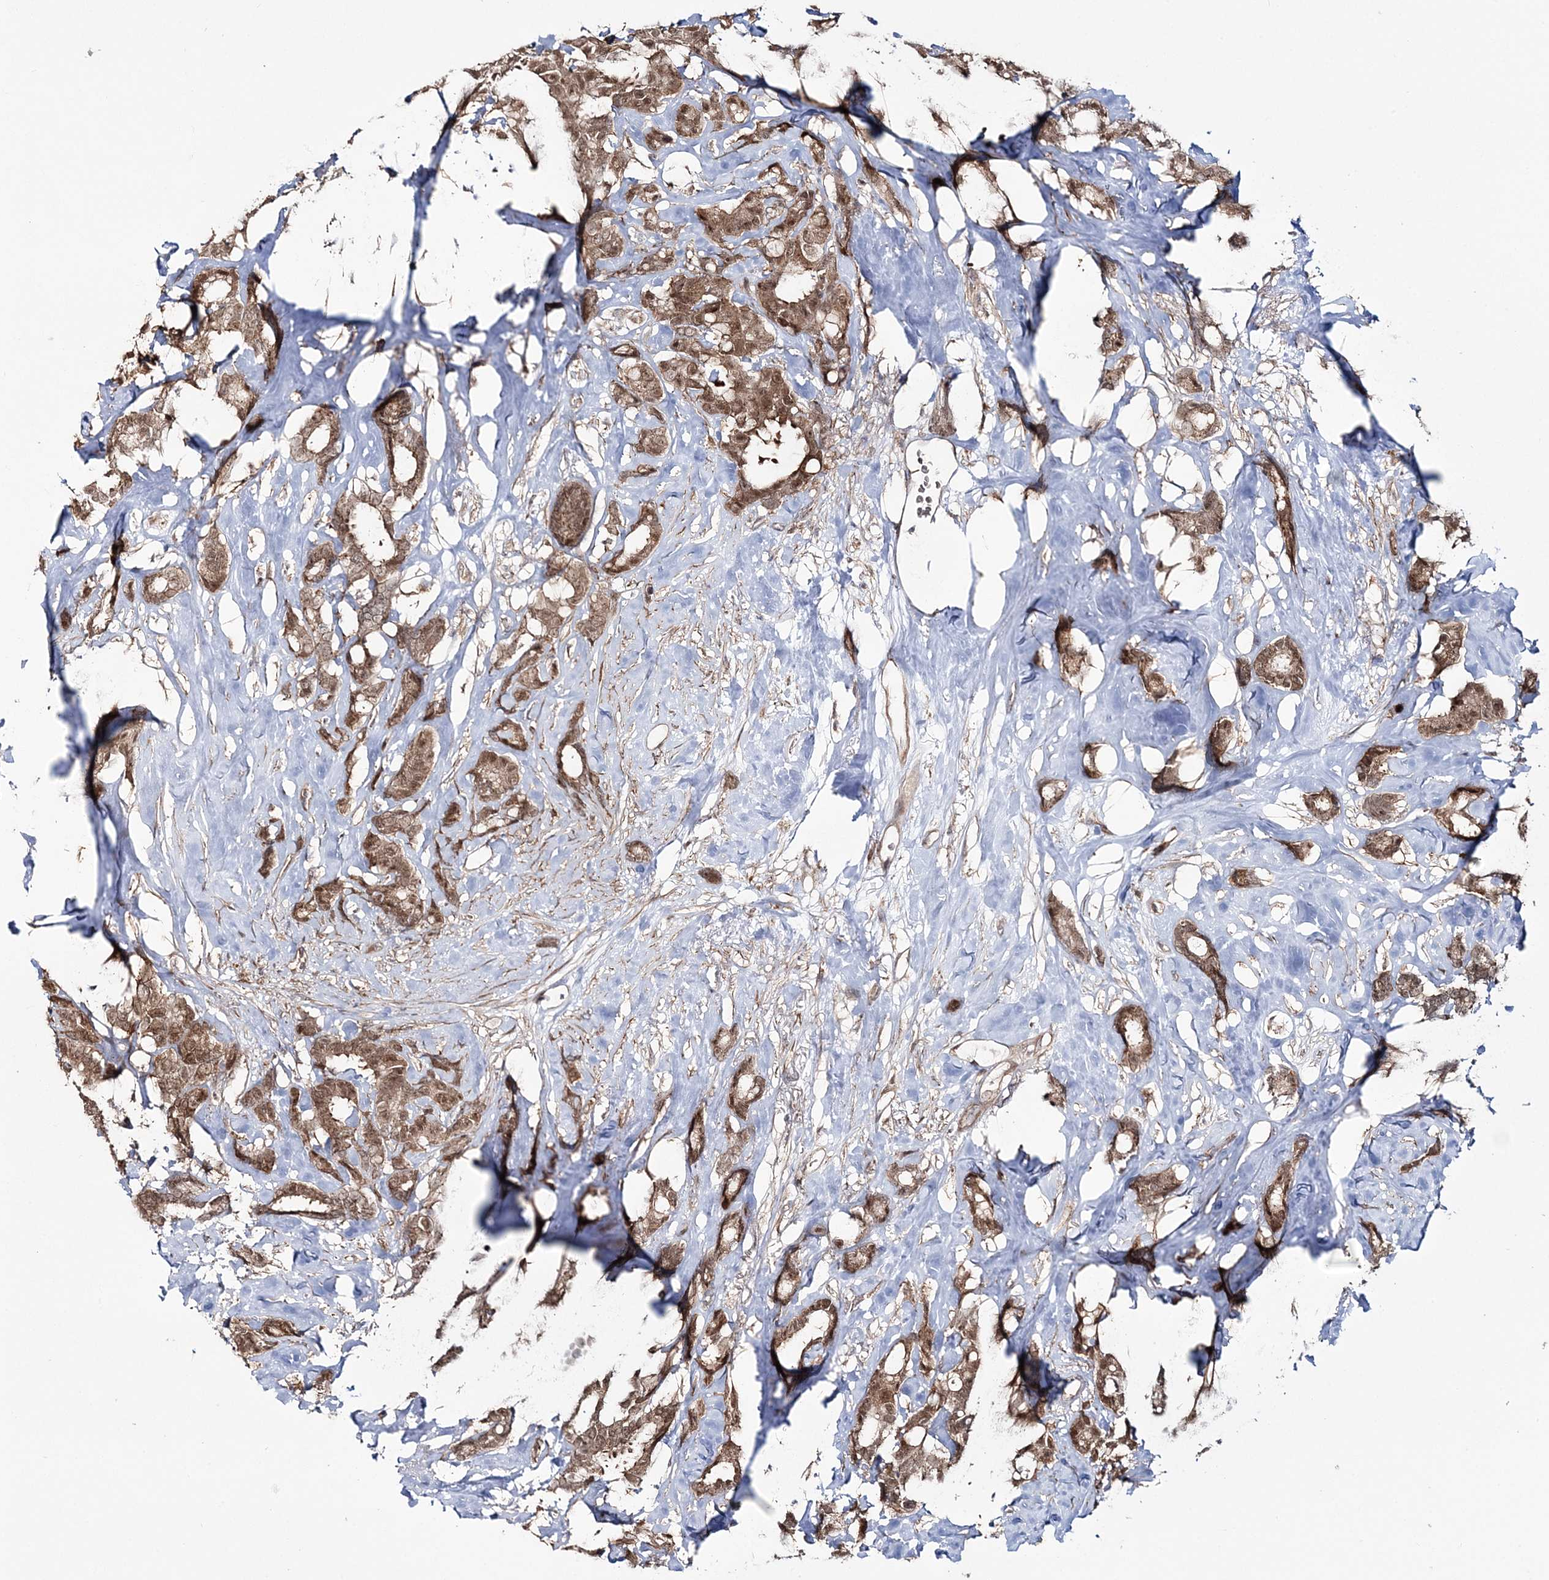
{"staining": {"intensity": "moderate", "quantity": ">75%", "location": "cytoplasmic/membranous,nuclear"}, "tissue": "breast cancer", "cell_type": "Tumor cells", "image_type": "cancer", "snomed": [{"axis": "morphology", "description": "Duct carcinoma"}, {"axis": "topography", "description": "Breast"}], "caption": "Protein expression by IHC demonstrates moderate cytoplasmic/membranous and nuclear expression in approximately >75% of tumor cells in breast cancer (intraductal carcinoma).", "gene": "MOCS2", "patient": {"sex": "female", "age": 87}}